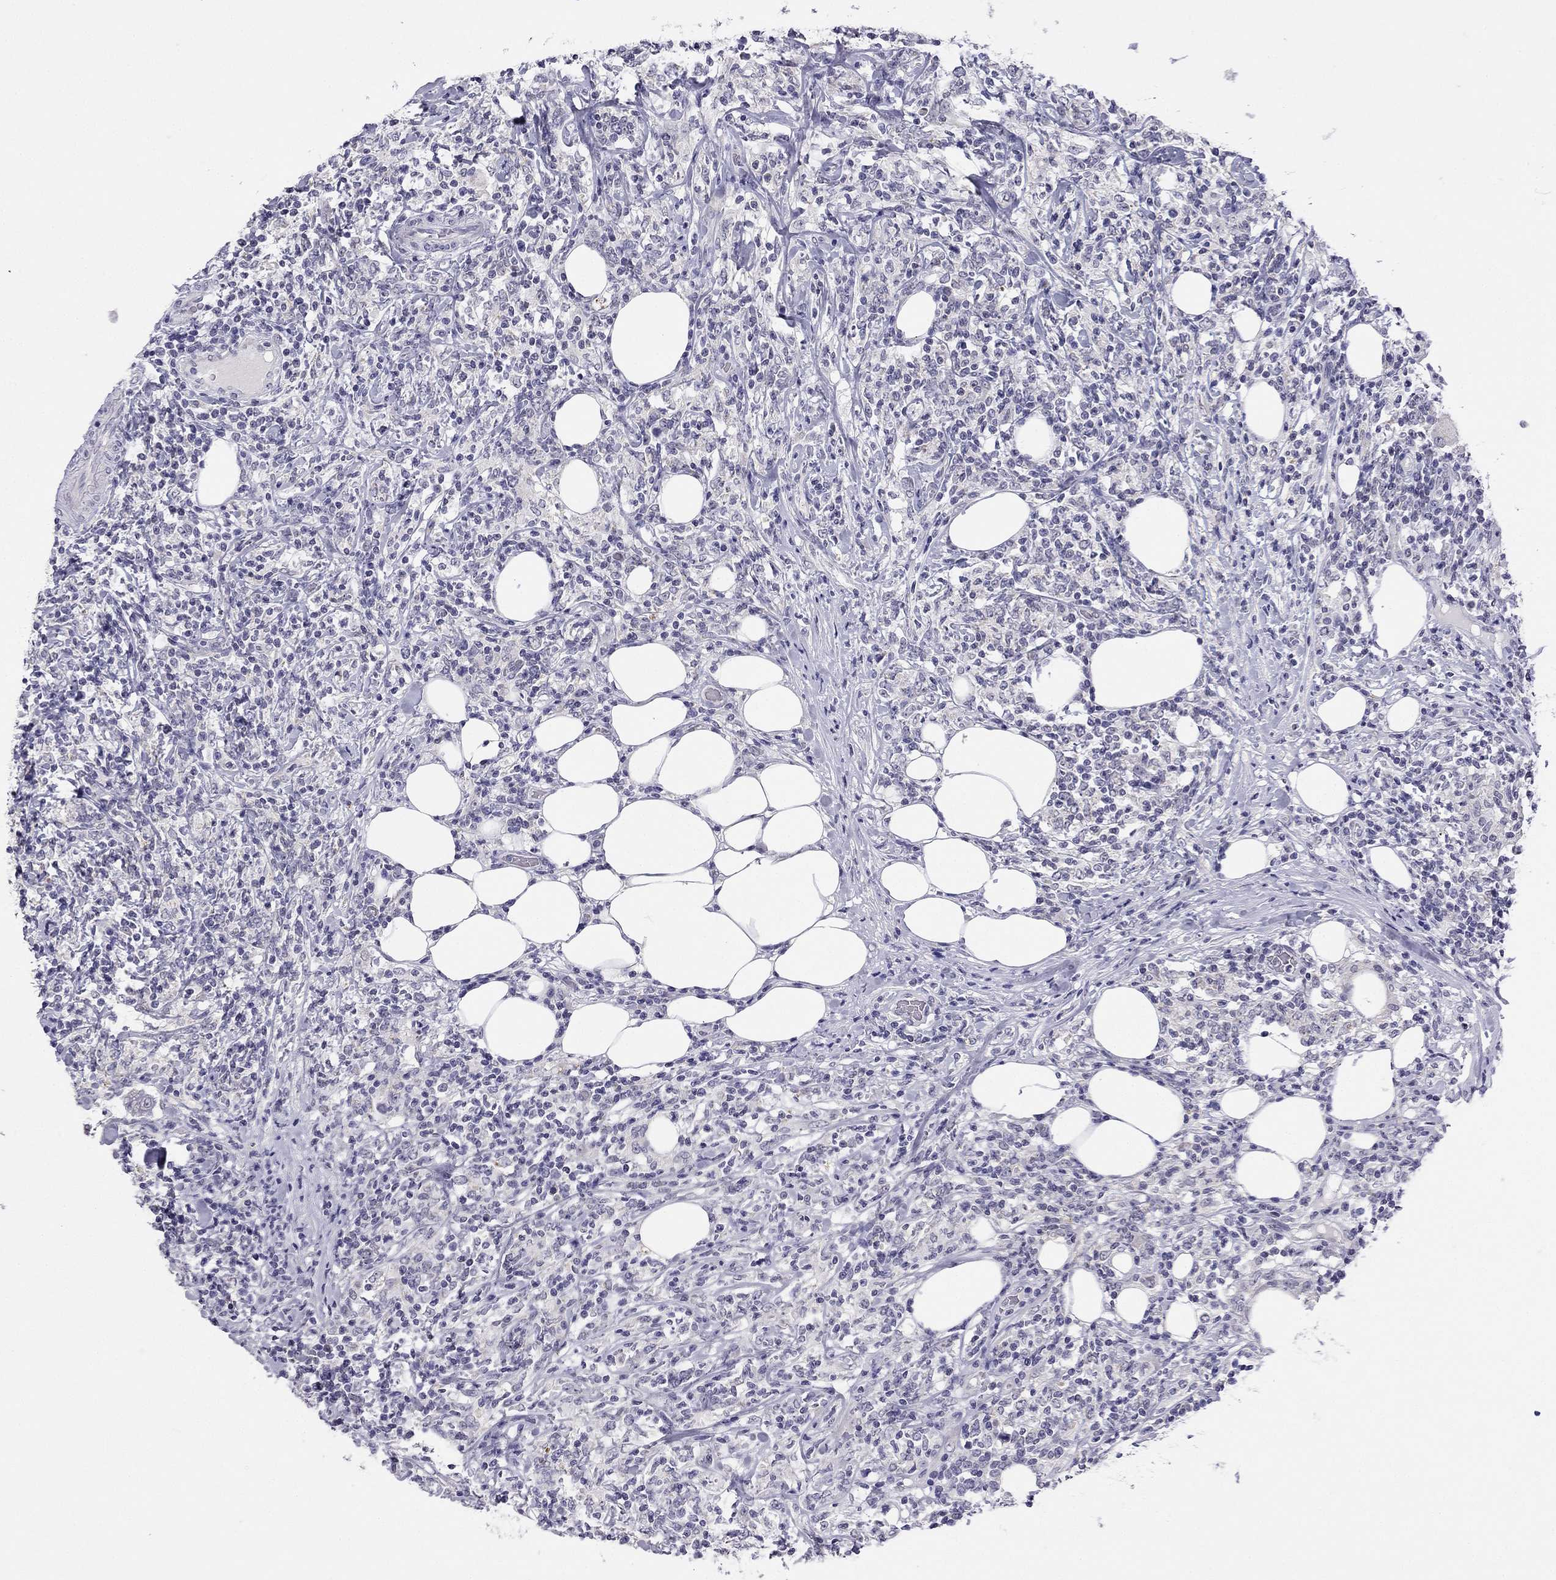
{"staining": {"intensity": "negative", "quantity": "none", "location": "none"}, "tissue": "lymphoma", "cell_type": "Tumor cells", "image_type": "cancer", "snomed": [{"axis": "morphology", "description": "Malignant lymphoma, non-Hodgkin's type, High grade"}, {"axis": "topography", "description": "Lymph node"}], "caption": "DAB (3,3'-diaminobenzidine) immunohistochemical staining of human lymphoma reveals no significant positivity in tumor cells.", "gene": "C5orf49", "patient": {"sex": "female", "age": 84}}